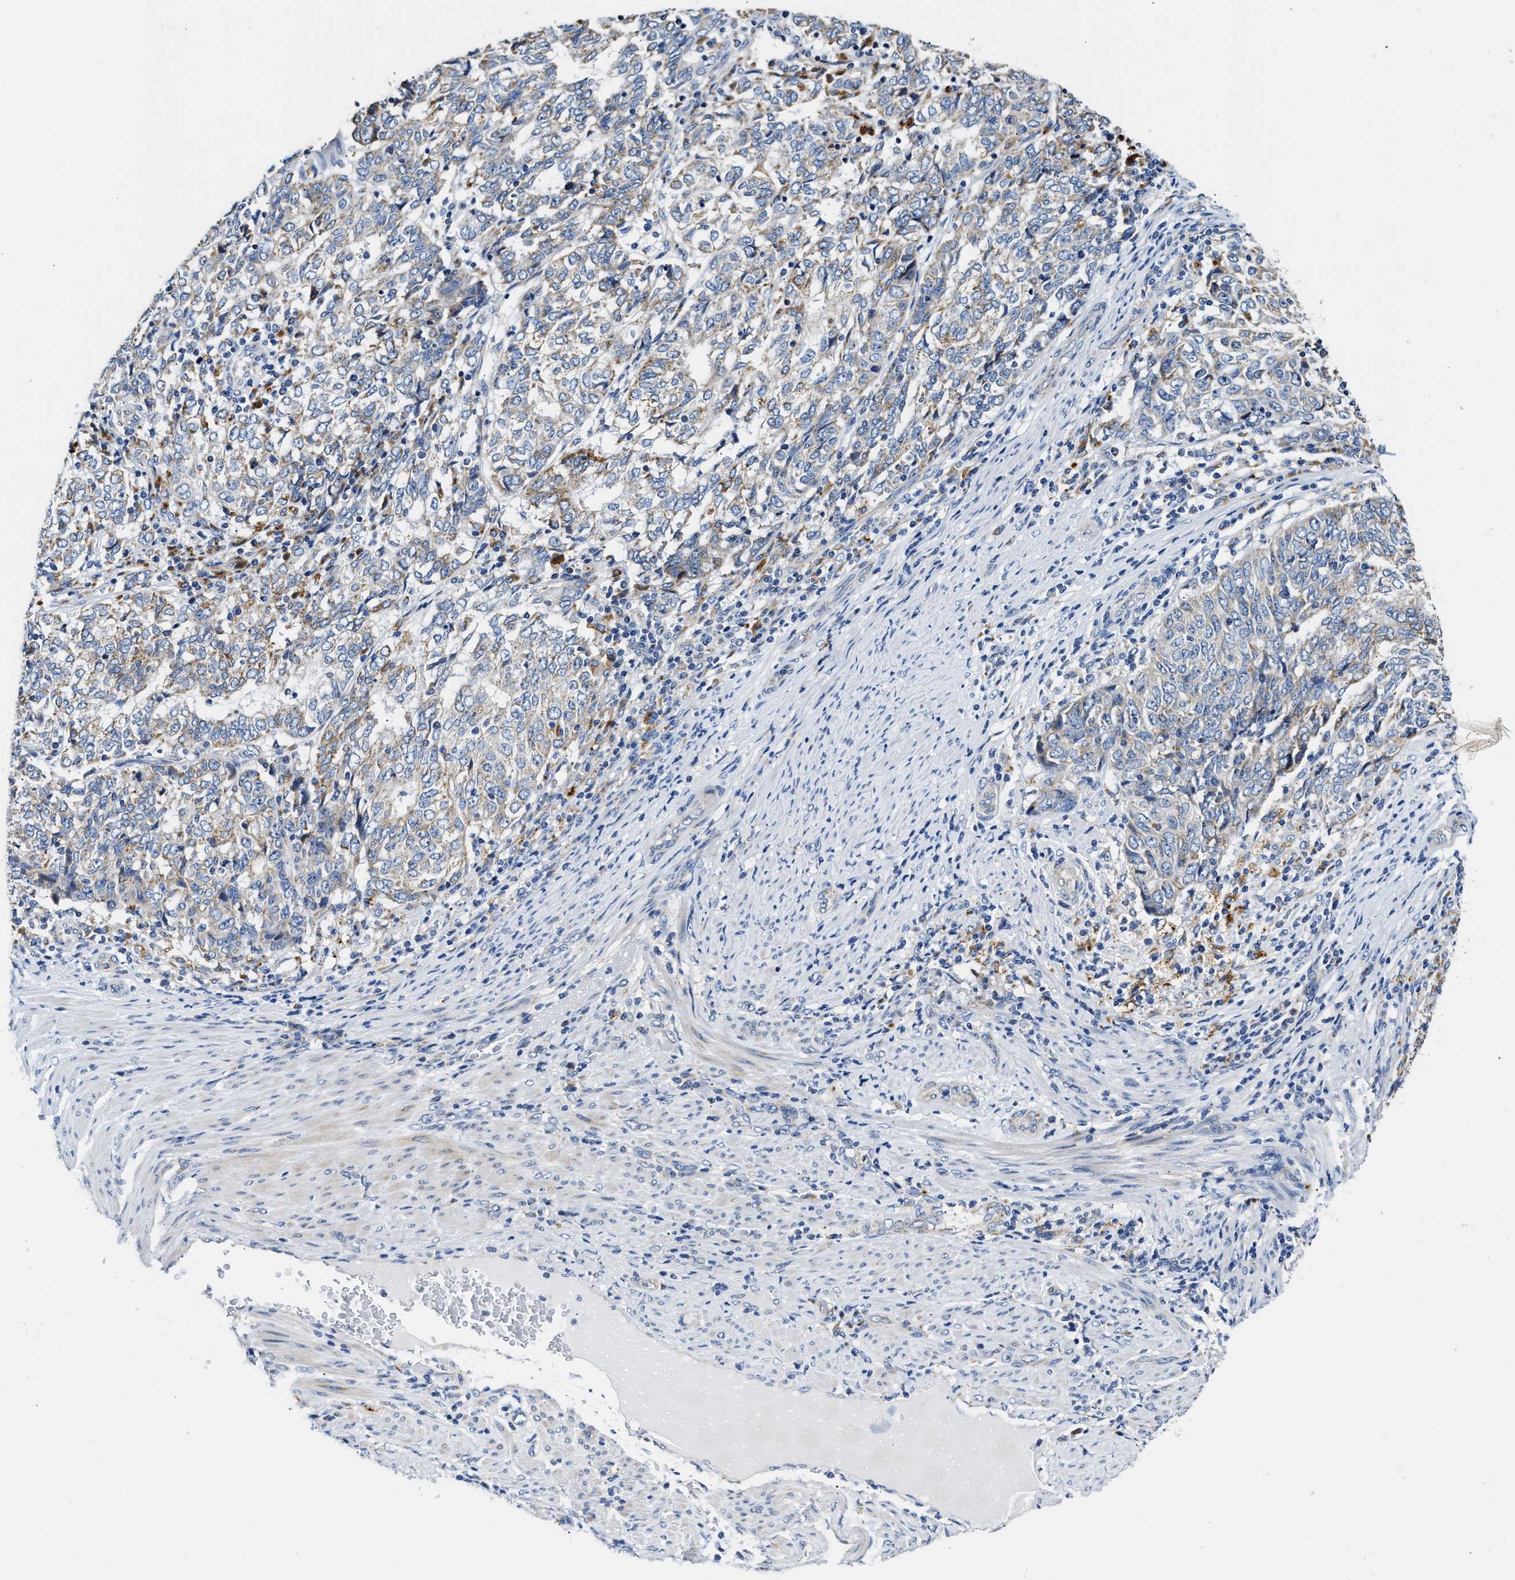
{"staining": {"intensity": "weak", "quantity": ">75%", "location": "cytoplasmic/membranous"}, "tissue": "endometrial cancer", "cell_type": "Tumor cells", "image_type": "cancer", "snomed": [{"axis": "morphology", "description": "Adenocarcinoma, NOS"}, {"axis": "topography", "description": "Endometrium"}], "caption": "Approximately >75% of tumor cells in adenocarcinoma (endometrial) display weak cytoplasmic/membranous protein staining as visualized by brown immunohistochemical staining.", "gene": "ACADVL", "patient": {"sex": "female", "age": 80}}